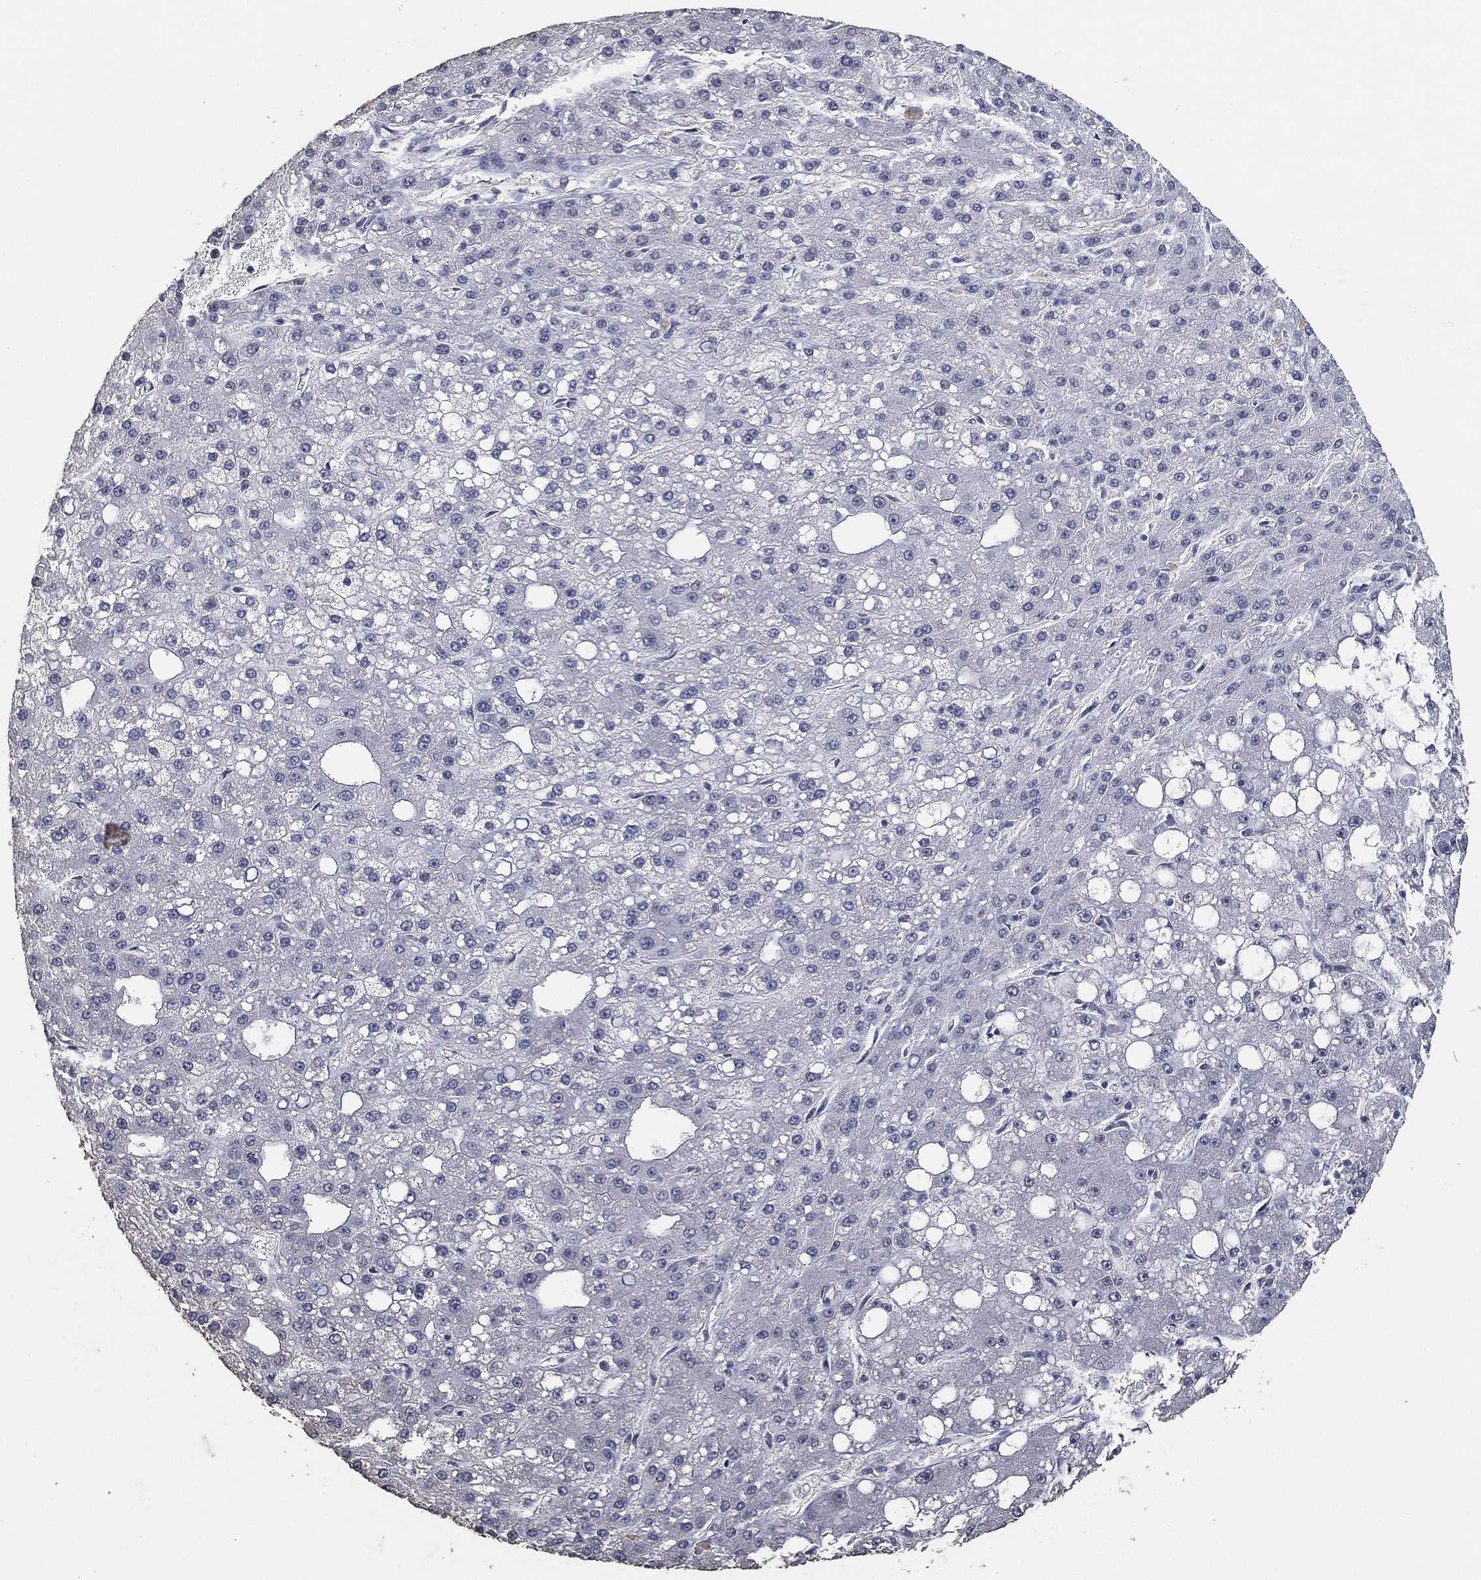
{"staining": {"intensity": "negative", "quantity": "none", "location": "none"}, "tissue": "liver cancer", "cell_type": "Tumor cells", "image_type": "cancer", "snomed": [{"axis": "morphology", "description": "Carcinoma, Hepatocellular, NOS"}, {"axis": "topography", "description": "Liver"}], "caption": "There is no significant staining in tumor cells of liver cancer.", "gene": "DSG1", "patient": {"sex": "male", "age": 67}}